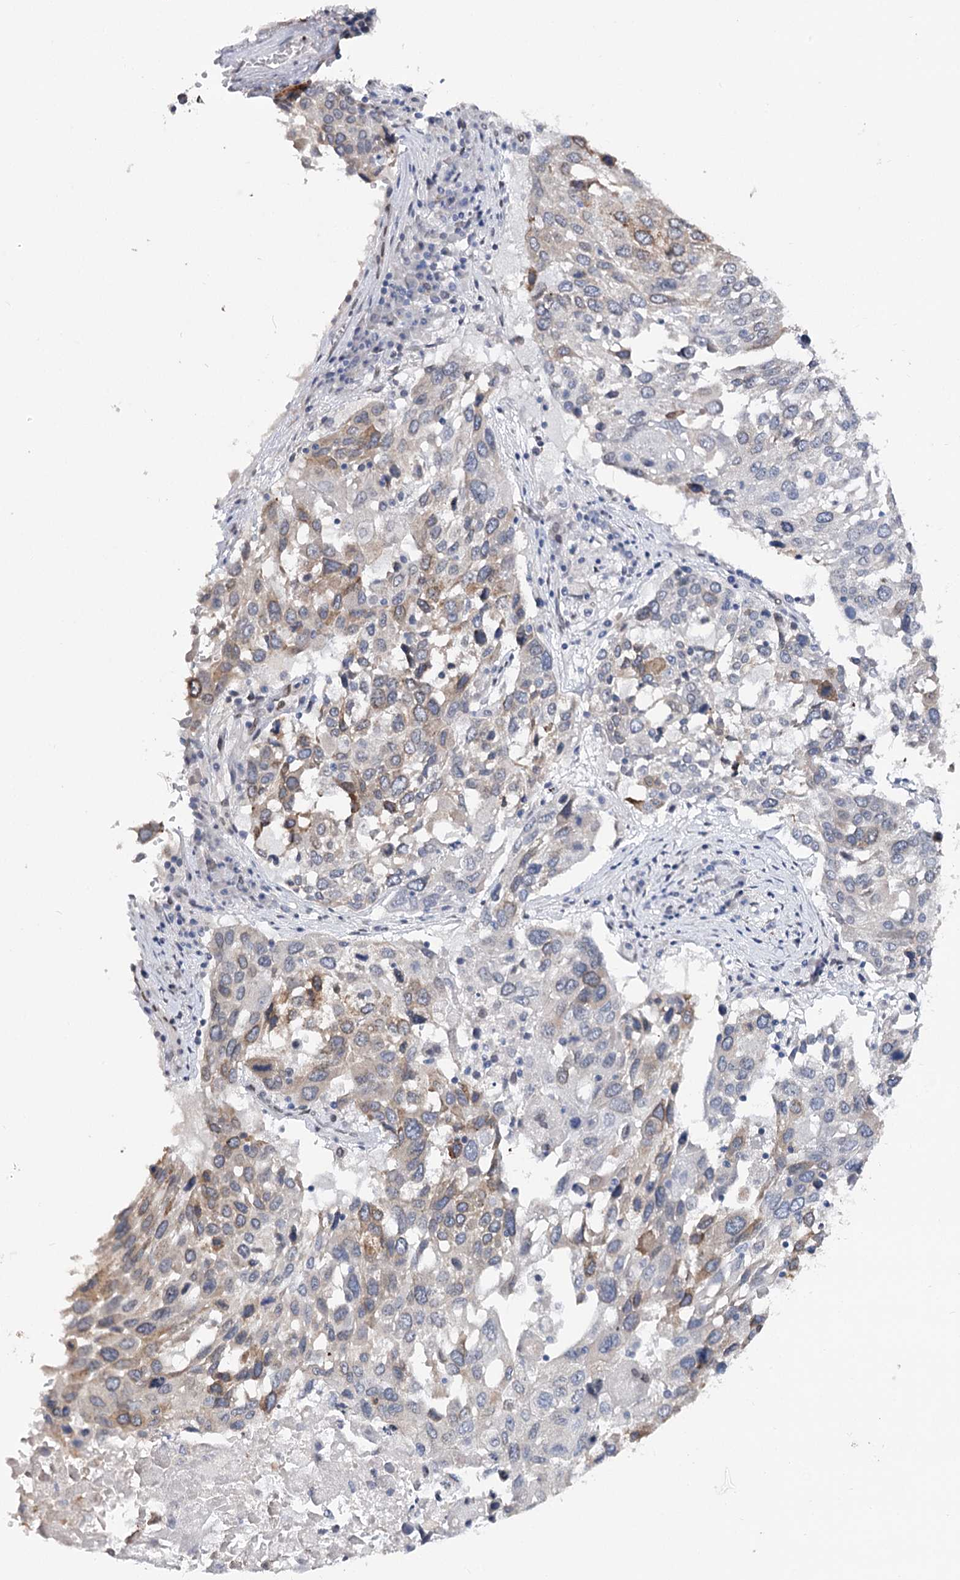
{"staining": {"intensity": "moderate", "quantity": "<25%", "location": "cytoplasmic/membranous"}, "tissue": "lung cancer", "cell_type": "Tumor cells", "image_type": "cancer", "snomed": [{"axis": "morphology", "description": "Squamous cell carcinoma, NOS"}, {"axis": "topography", "description": "Lung"}], "caption": "Brown immunohistochemical staining in squamous cell carcinoma (lung) displays moderate cytoplasmic/membranous positivity in about <25% of tumor cells.", "gene": "TMEM201", "patient": {"sex": "male", "age": 65}}